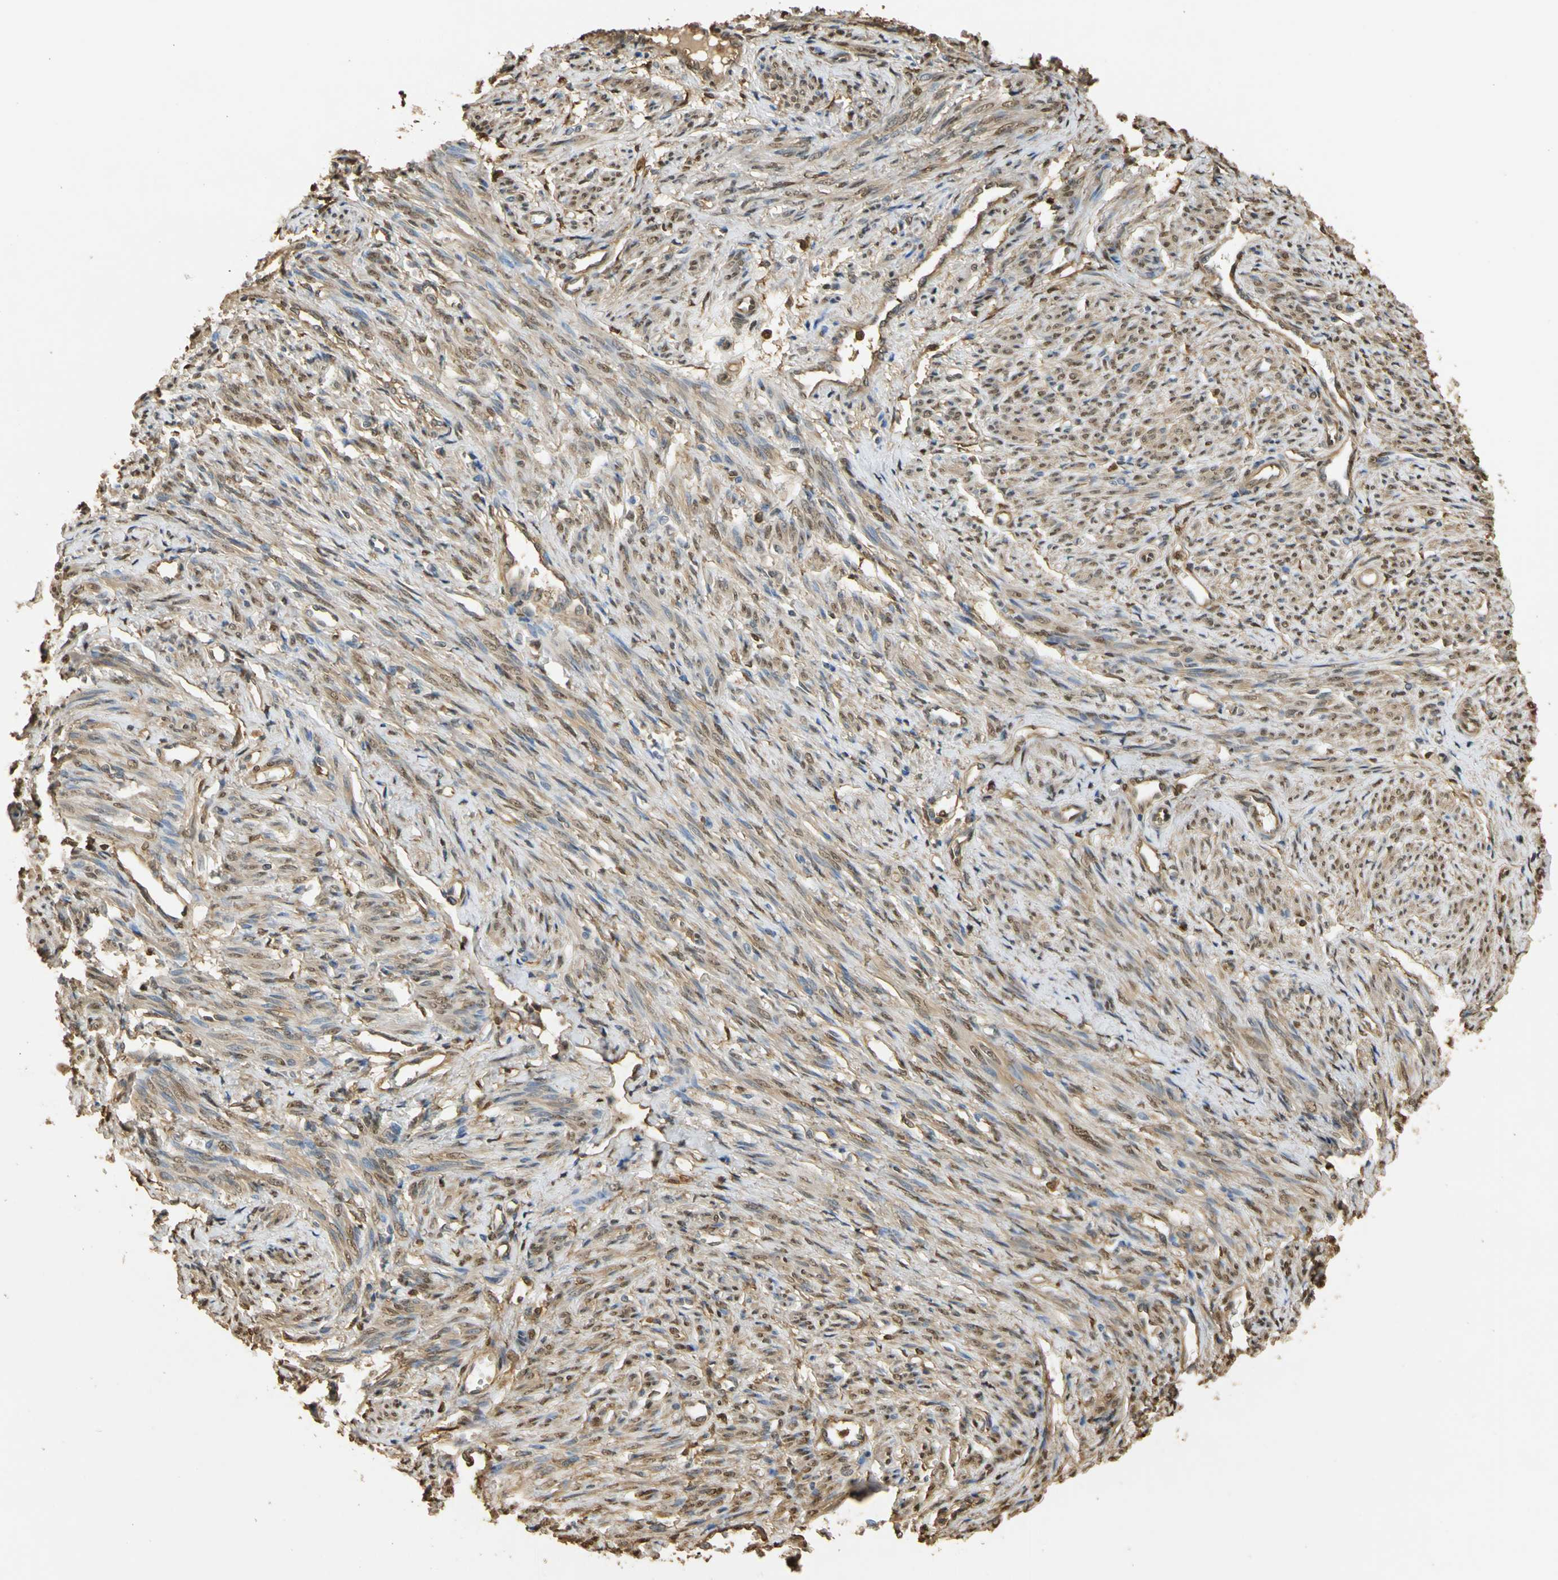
{"staining": {"intensity": "moderate", "quantity": ">75%", "location": "cytoplasmic/membranous,nuclear"}, "tissue": "smooth muscle", "cell_type": "Smooth muscle cells", "image_type": "normal", "snomed": [{"axis": "morphology", "description": "Normal tissue, NOS"}, {"axis": "topography", "description": "Smooth muscle"}], "caption": "This photomicrograph exhibits benign smooth muscle stained with immunohistochemistry (IHC) to label a protein in brown. The cytoplasmic/membranous,nuclear of smooth muscle cells show moderate positivity for the protein. Nuclei are counter-stained blue.", "gene": "S100A6", "patient": {"sex": "female", "age": 65}}